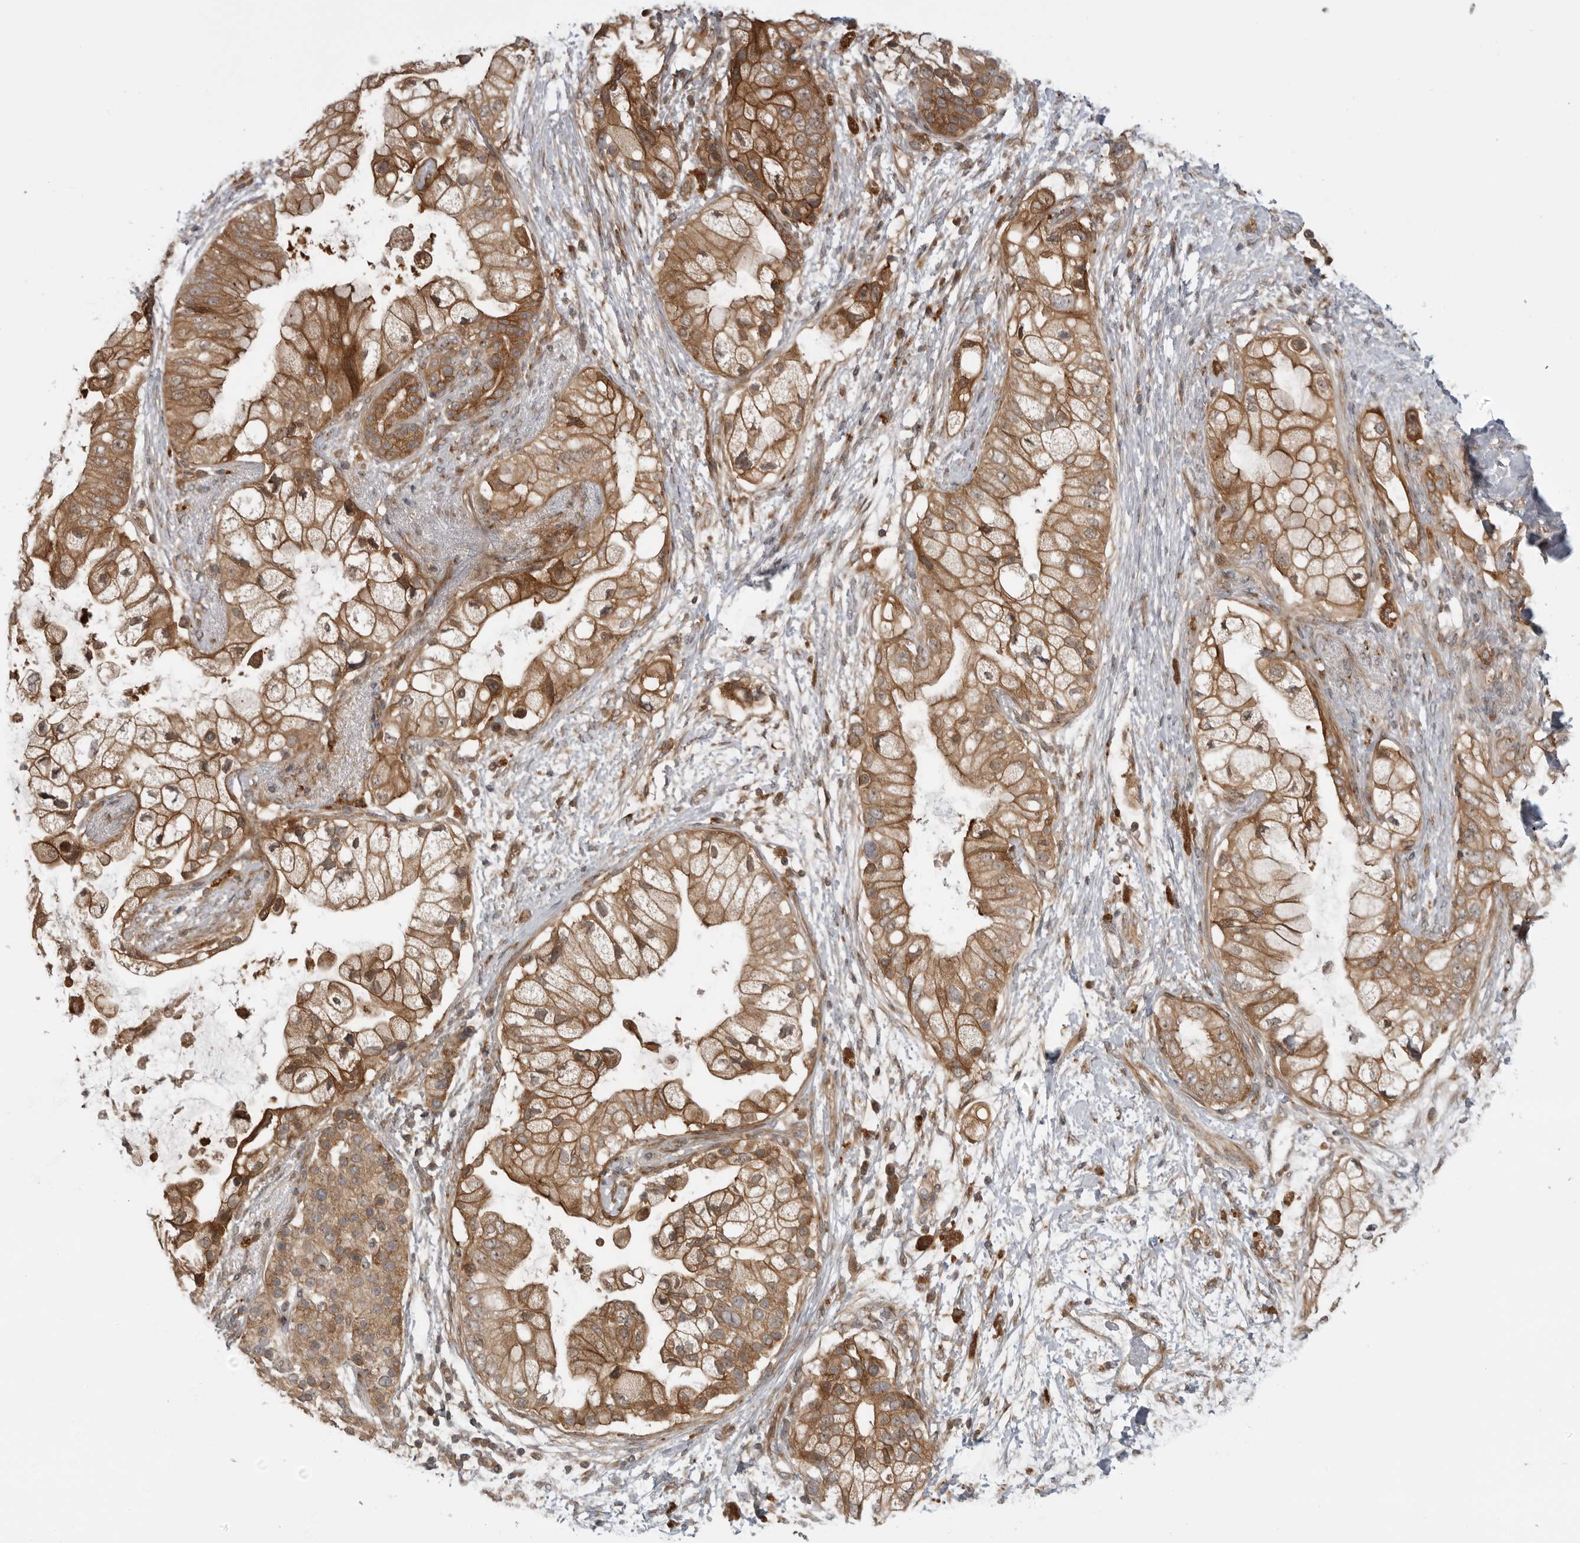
{"staining": {"intensity": "moderate", "quantity": ">75%", "location": "cytoplasmic/membranous"}, "tissue": "pancreatic cancer", "cell_type": "Tumor cells", "image_type": "cancer", "snomed": [{"axis": "morphology", "description": "Adenocarcinoma, NOS"}, {"axis": "topography", "description": "Pancreas"}], "caption": "Adenocarcinoma (pancreatic) stained with DAB (3,3'-diaminobenzidine) immunohistochemistry (IHC) shows medium levels of moderate cytoplasmic/membranous expression in about >75% of tumor cells. The protein is stained brown, and the nuclei are stained in blue (DAB IHC with brightfield microscopy, high magnification).", "gene": "LRRC45", "patient": {"sex": "male", "age": 53}}